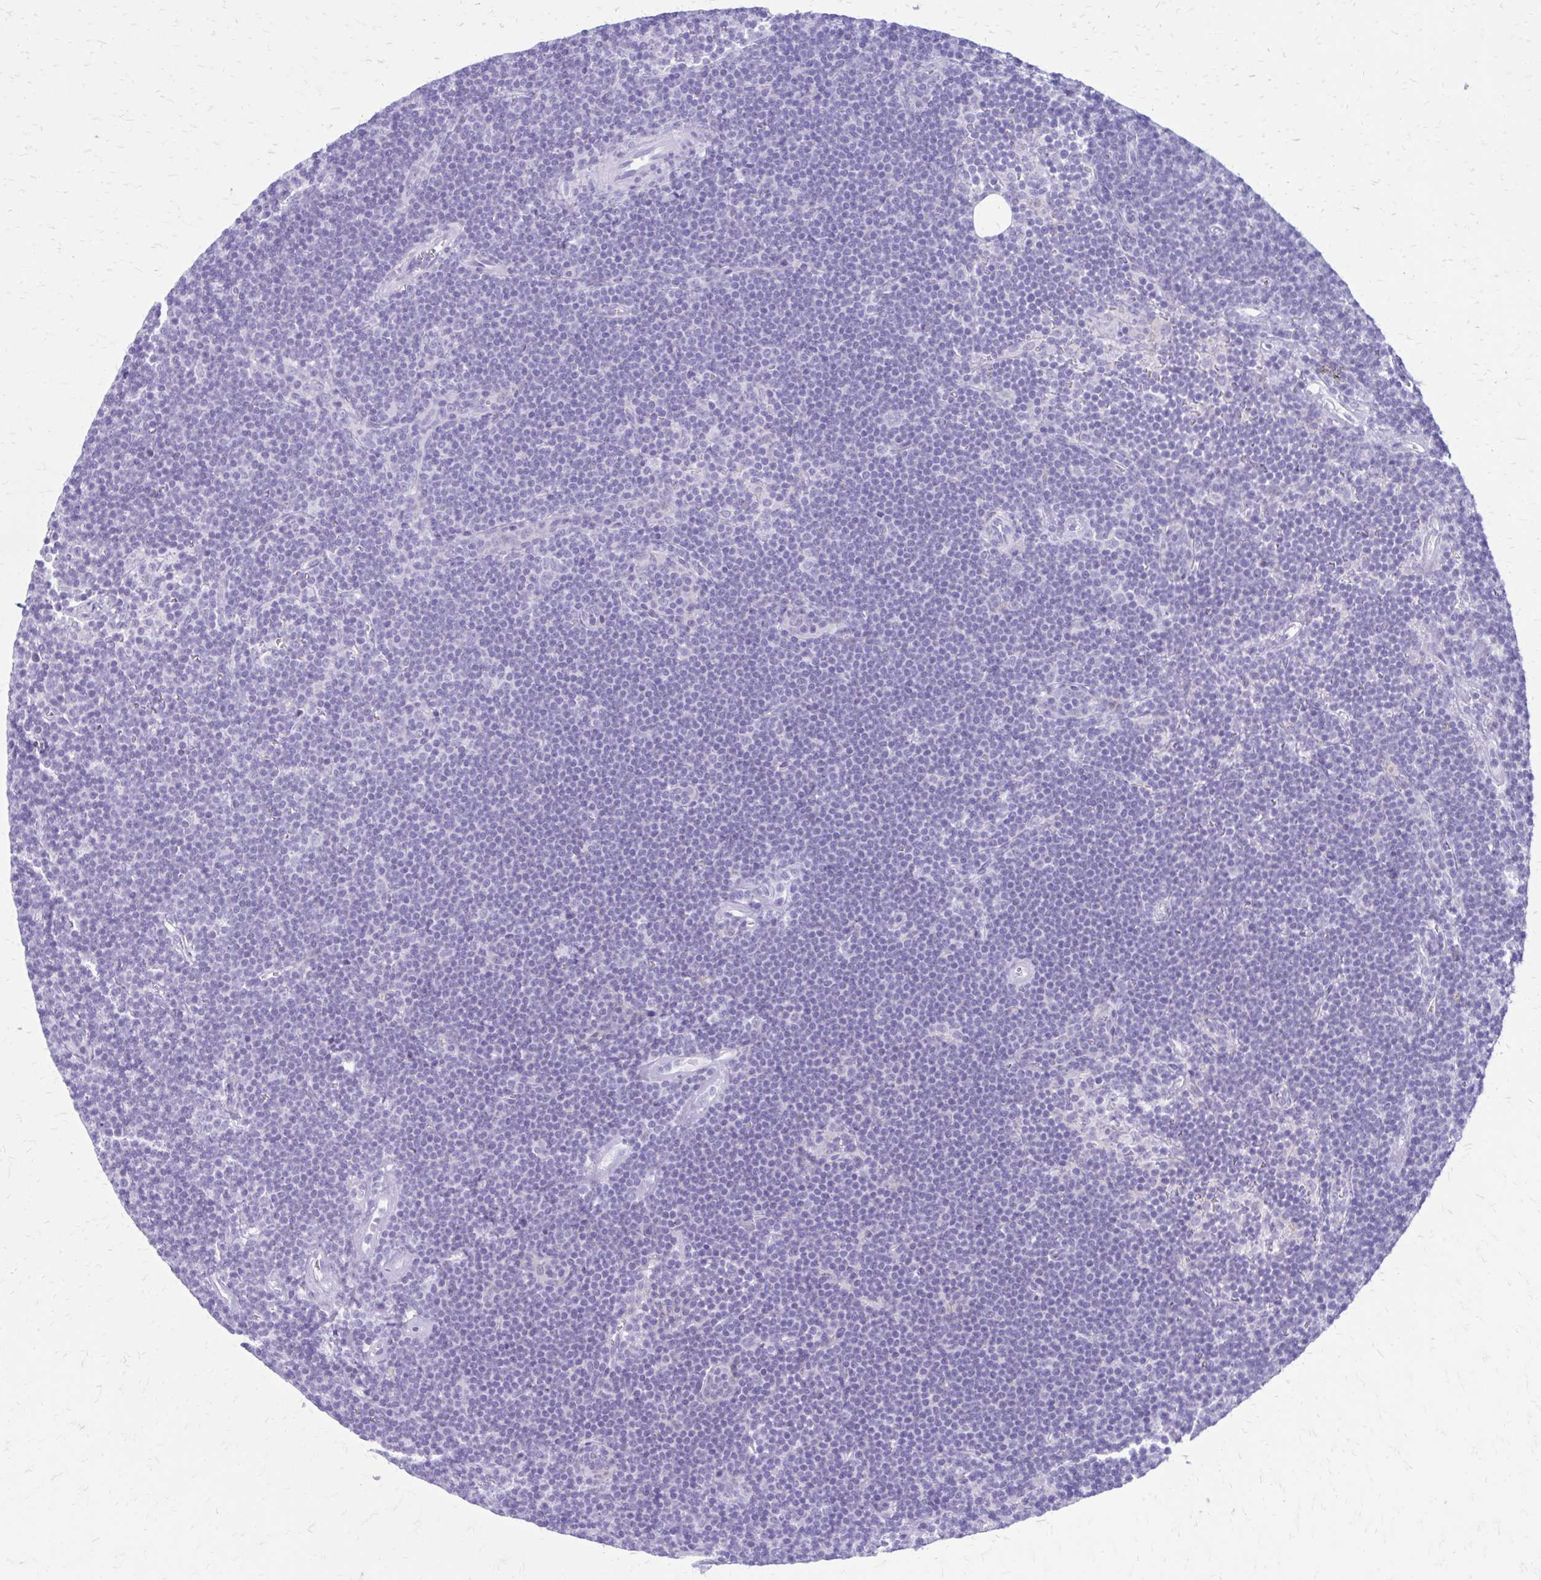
{"staining": {"intensity": "negative", "quantity": "none", "location": "none"}, "tissue": "lymphoma", "cell_type": "Tumor cells", "image_type": "cancer", "snomed": [{"axis": "morphology", "description": "Malignant lymphoma, non-Hodgkin's type, Low grade"}, {"axis": "topography", "description": "Lymph node"}], "caption": "This is a image of immunohistochemistry (IHC) staining of malignant lymphoma, non-Hodgkin's type (low-grade), which shows no positivity in tumor cells.", "gene": "LCN15", "patient": {"sex": "female", "age": 73}}